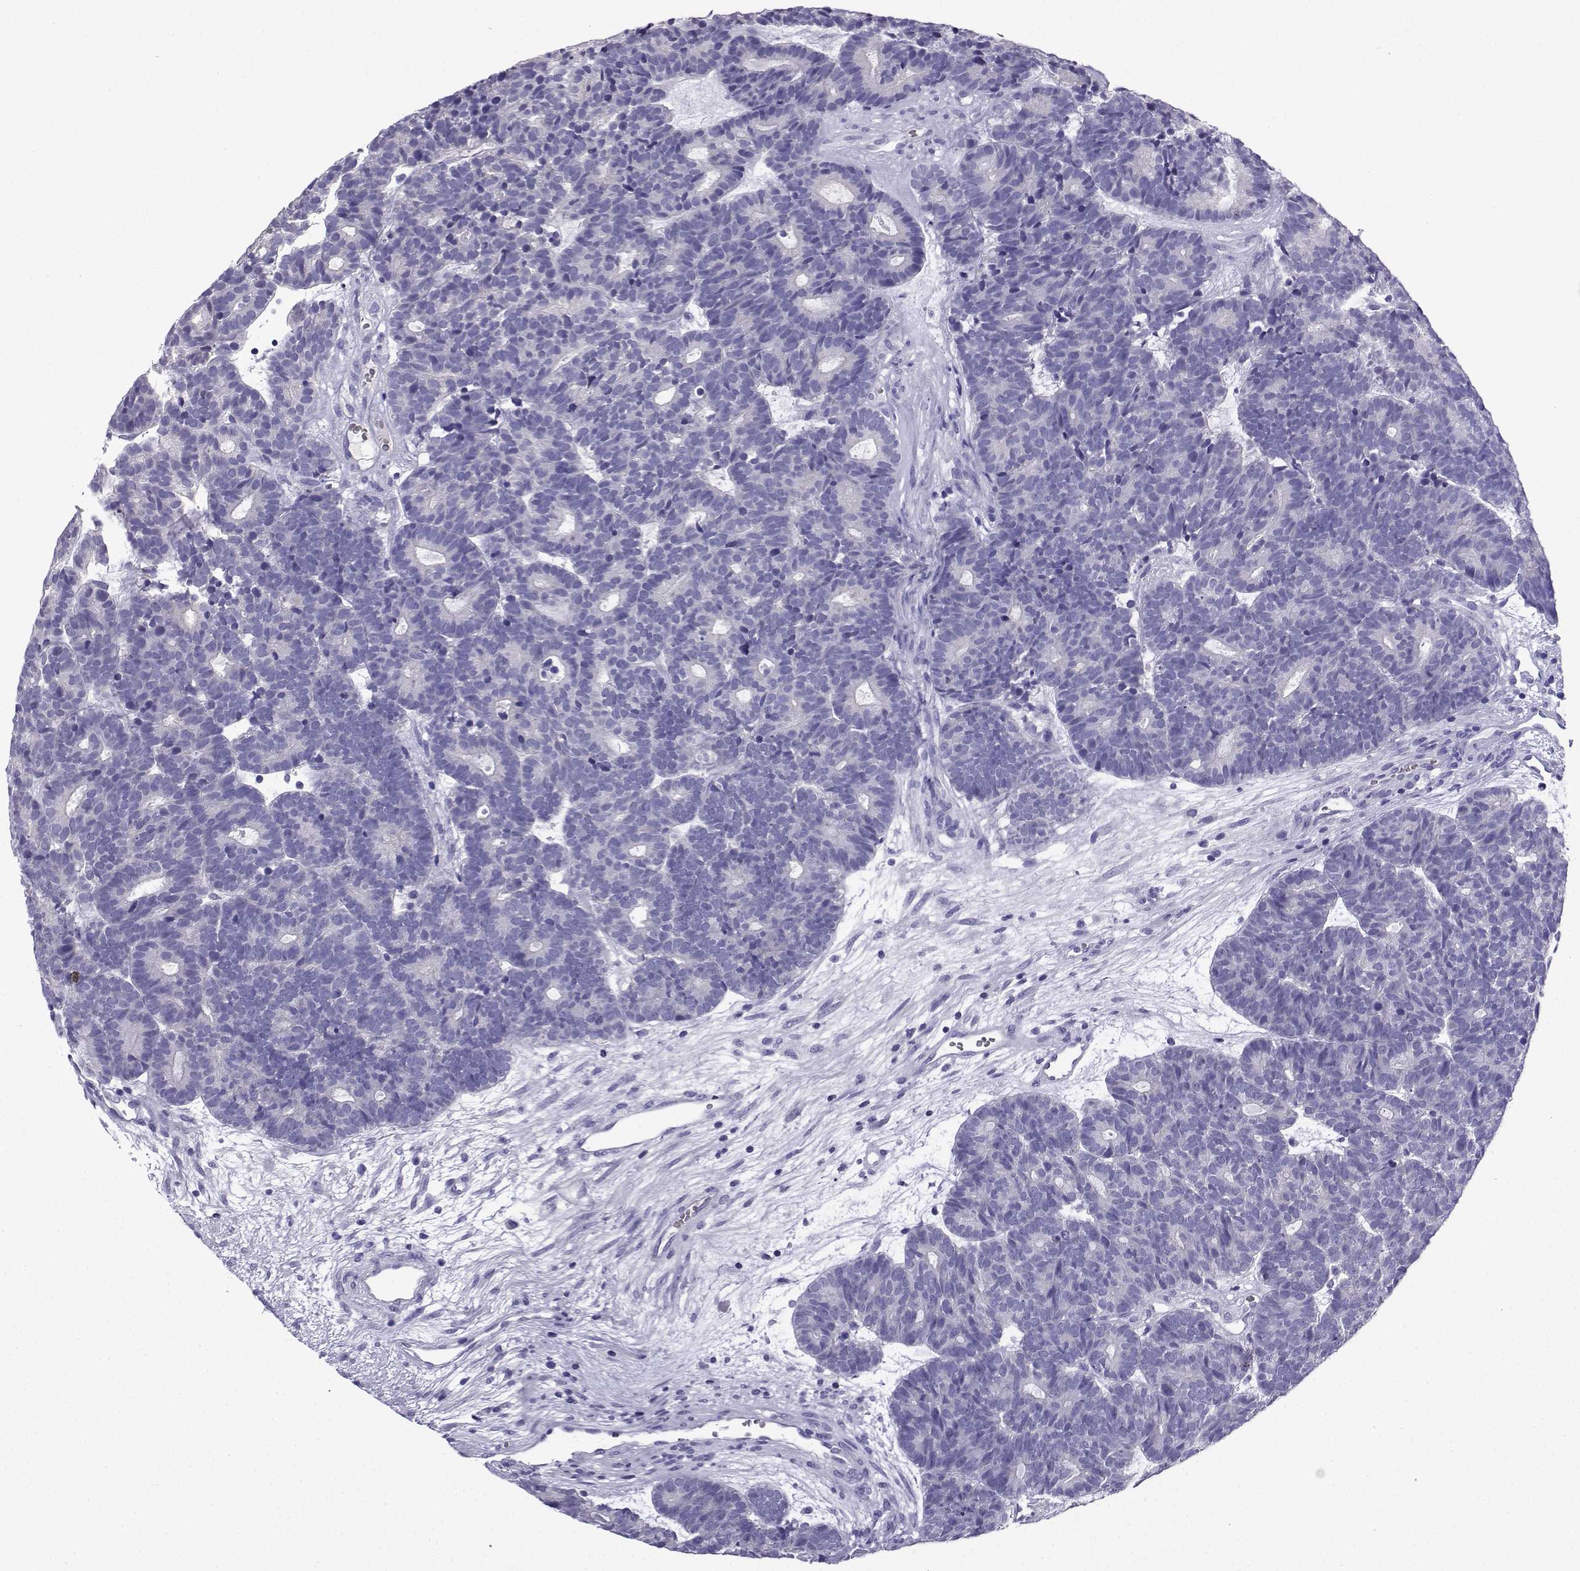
{"staining": {"intensity": "negative", "quantity": "none", "location": "none"}, "tissue": "head and neck cancer", "cell_type": "Tumor cells", "image_type": "cancer", "snomed": [{"axis": "morphology", "description": "Adenocarcinoma, NOS"}, {"axis": "topography", "description": "Head-Neck"}], "caption": "Immunohistochemistry (IHC) of adenocarcinoma (head and neck) exhibits no staining in tumor cells.", "gene": "LINGO1", "patient": {"sex": "female", "age": 81}}